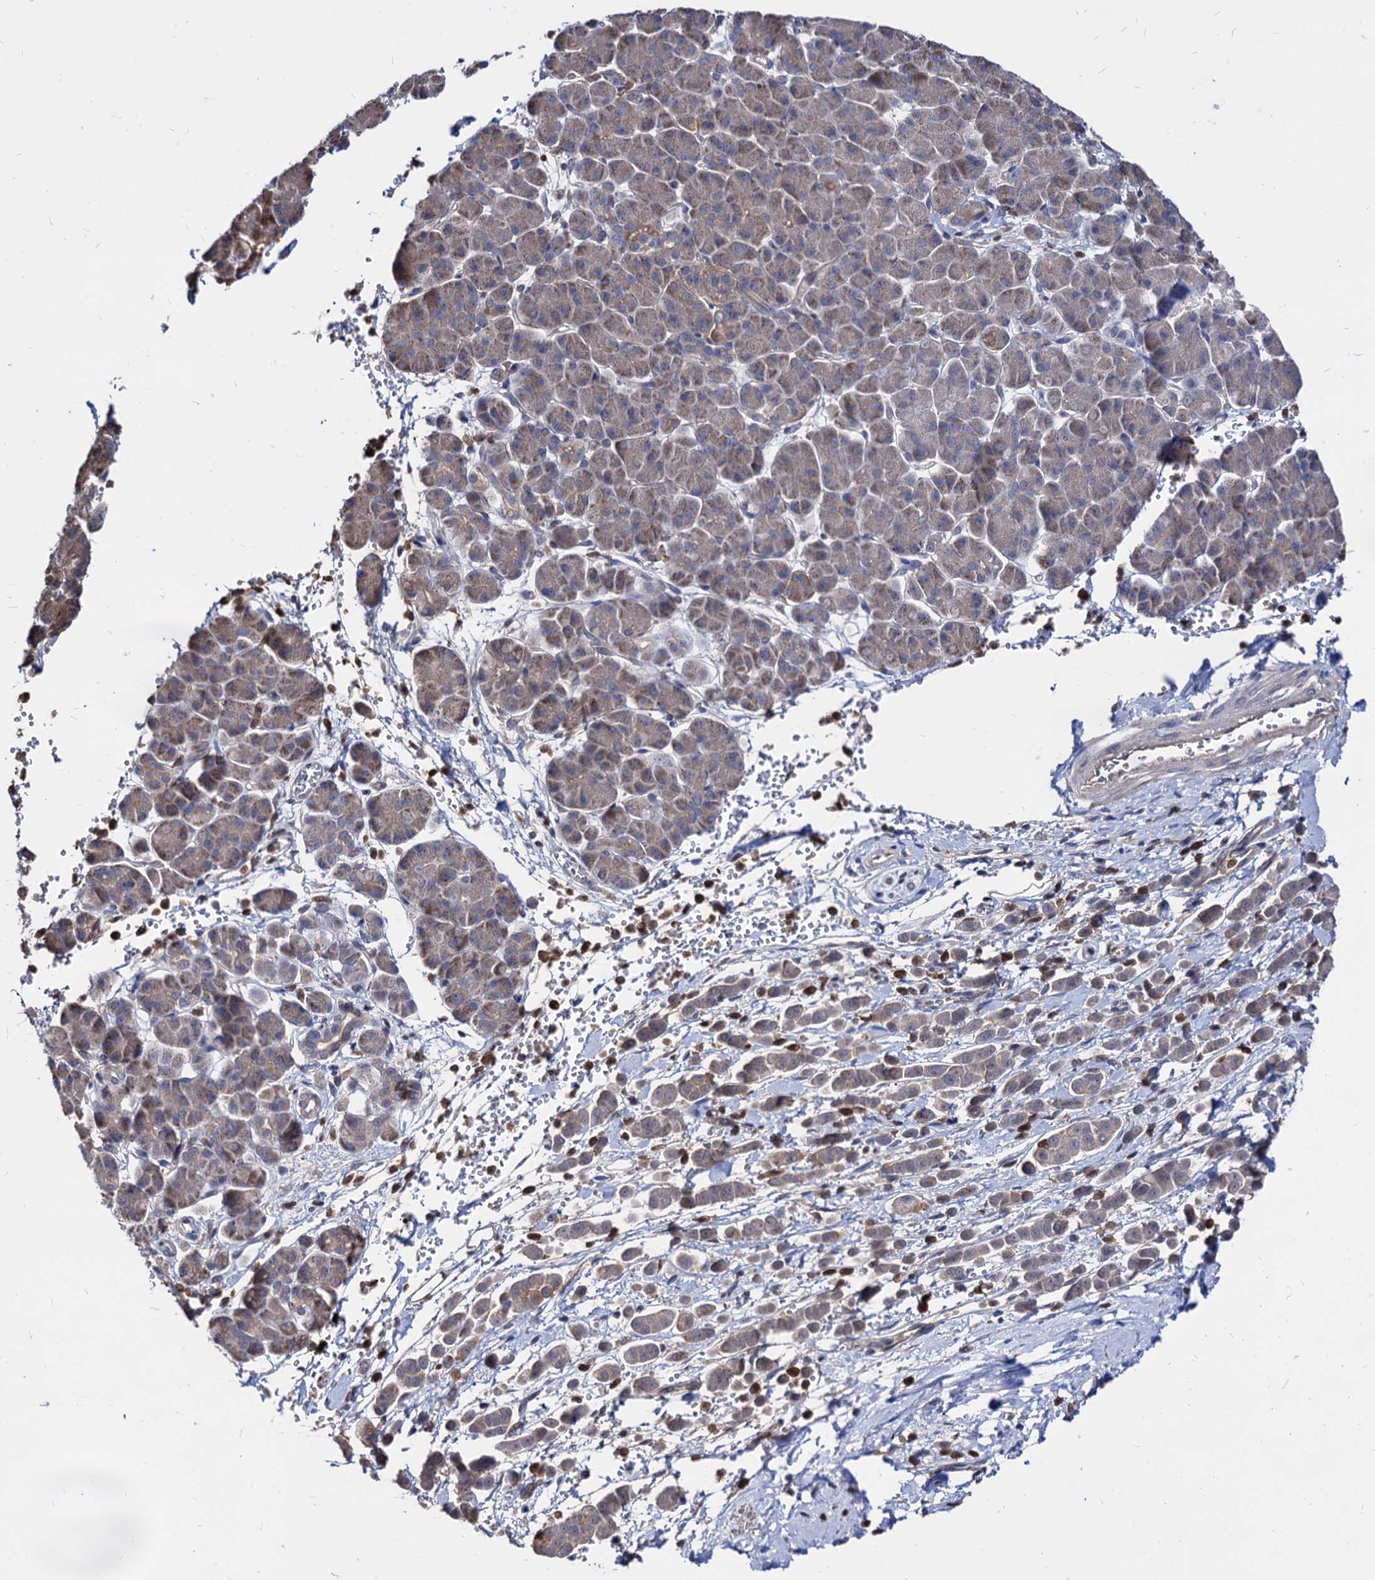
{"staining": {"intensity": "weak", "quantity": "25%-75%", "location": "cytoplasmic/membranous"}, "tissue": "pancreatic cancer", "cell_type": "Tumor cells", "image_type": "cancer", "snomed": [{"axis": "morphology", "description": "Normal tissue, NOS"}, {"axis": "morphology", "description": "Adenocarcinoma, NOS"}, {"axis": "topography", "description": "Pancreas"}], "caption": "Protein staining of pancreatic adenocarcinoma tissue reveals weak cytoplasmic/membranous staining in approximately 25%-75% of tumor cells.", "gene": "CPPED1", "patient": {"sex": "female", "age": 64}}